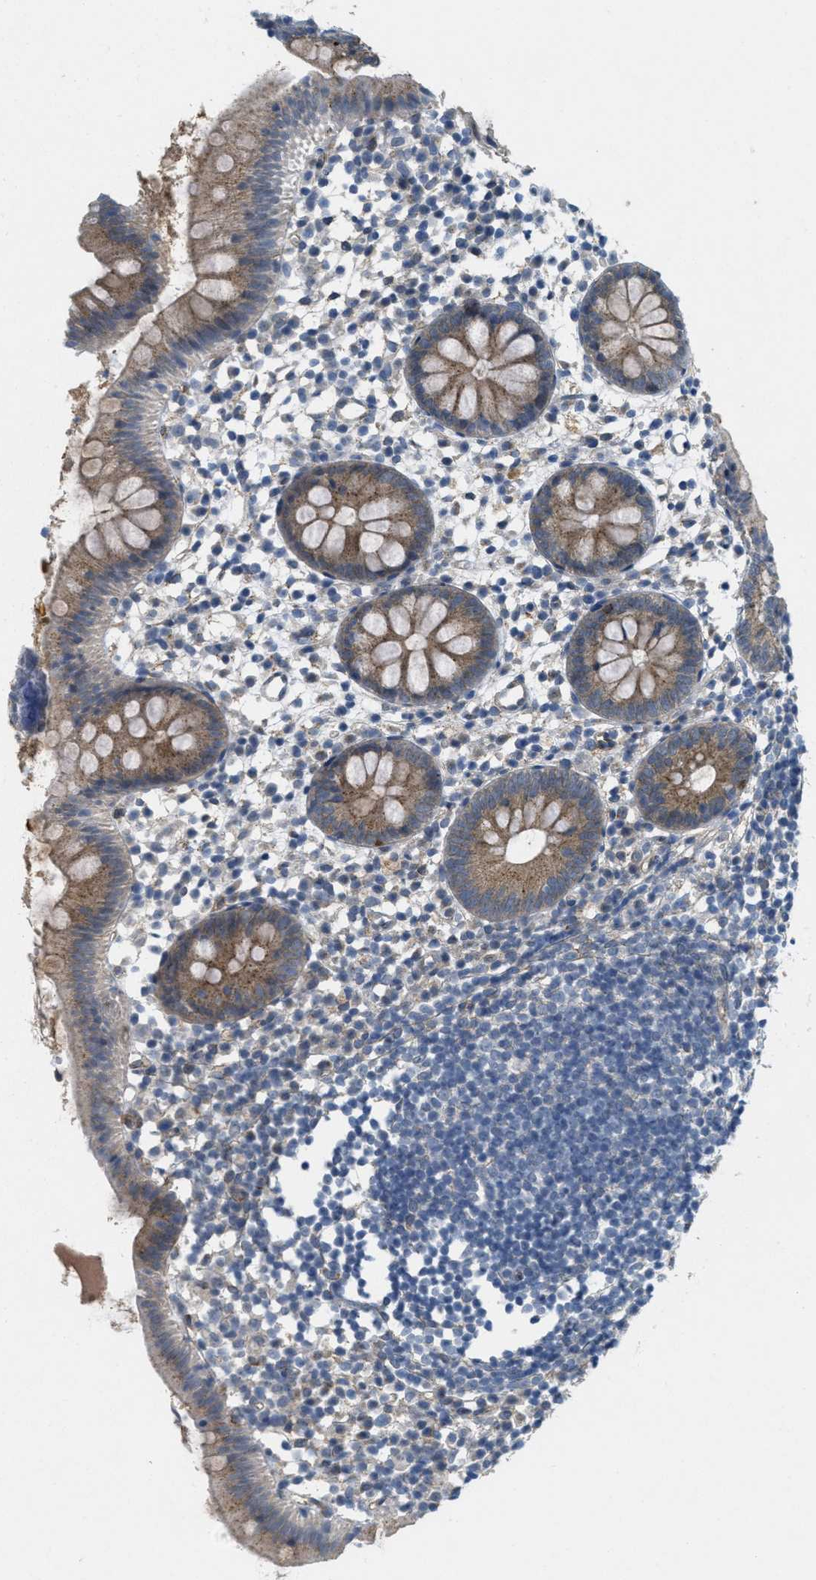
{"staining": {"intensity": "moderate", "quantity": "25%-75%", "location": "cytoplasmic/membranous"}, "tissue": "appendix", "cell_type": "Glandular cells", "image_type": "normal", "snomed": [{"axis": "morphology", "description": "Normal tissue, NOS"}, {"axis": "topography", "description": "Appendix"}], "caption": "The micrograph shows staining of benign appendix, revealing moderate cytoplasmic/membranous protein staining (brown color) within glandular cells. (Stains: DAB (3,3'-diaminobenzidine) in brown, nuclei in blue, Microscopy: brightfield microscopy at high magnification).", "gene": "ZFYVE9", "patient": {"sex": "female", "age": 20}}